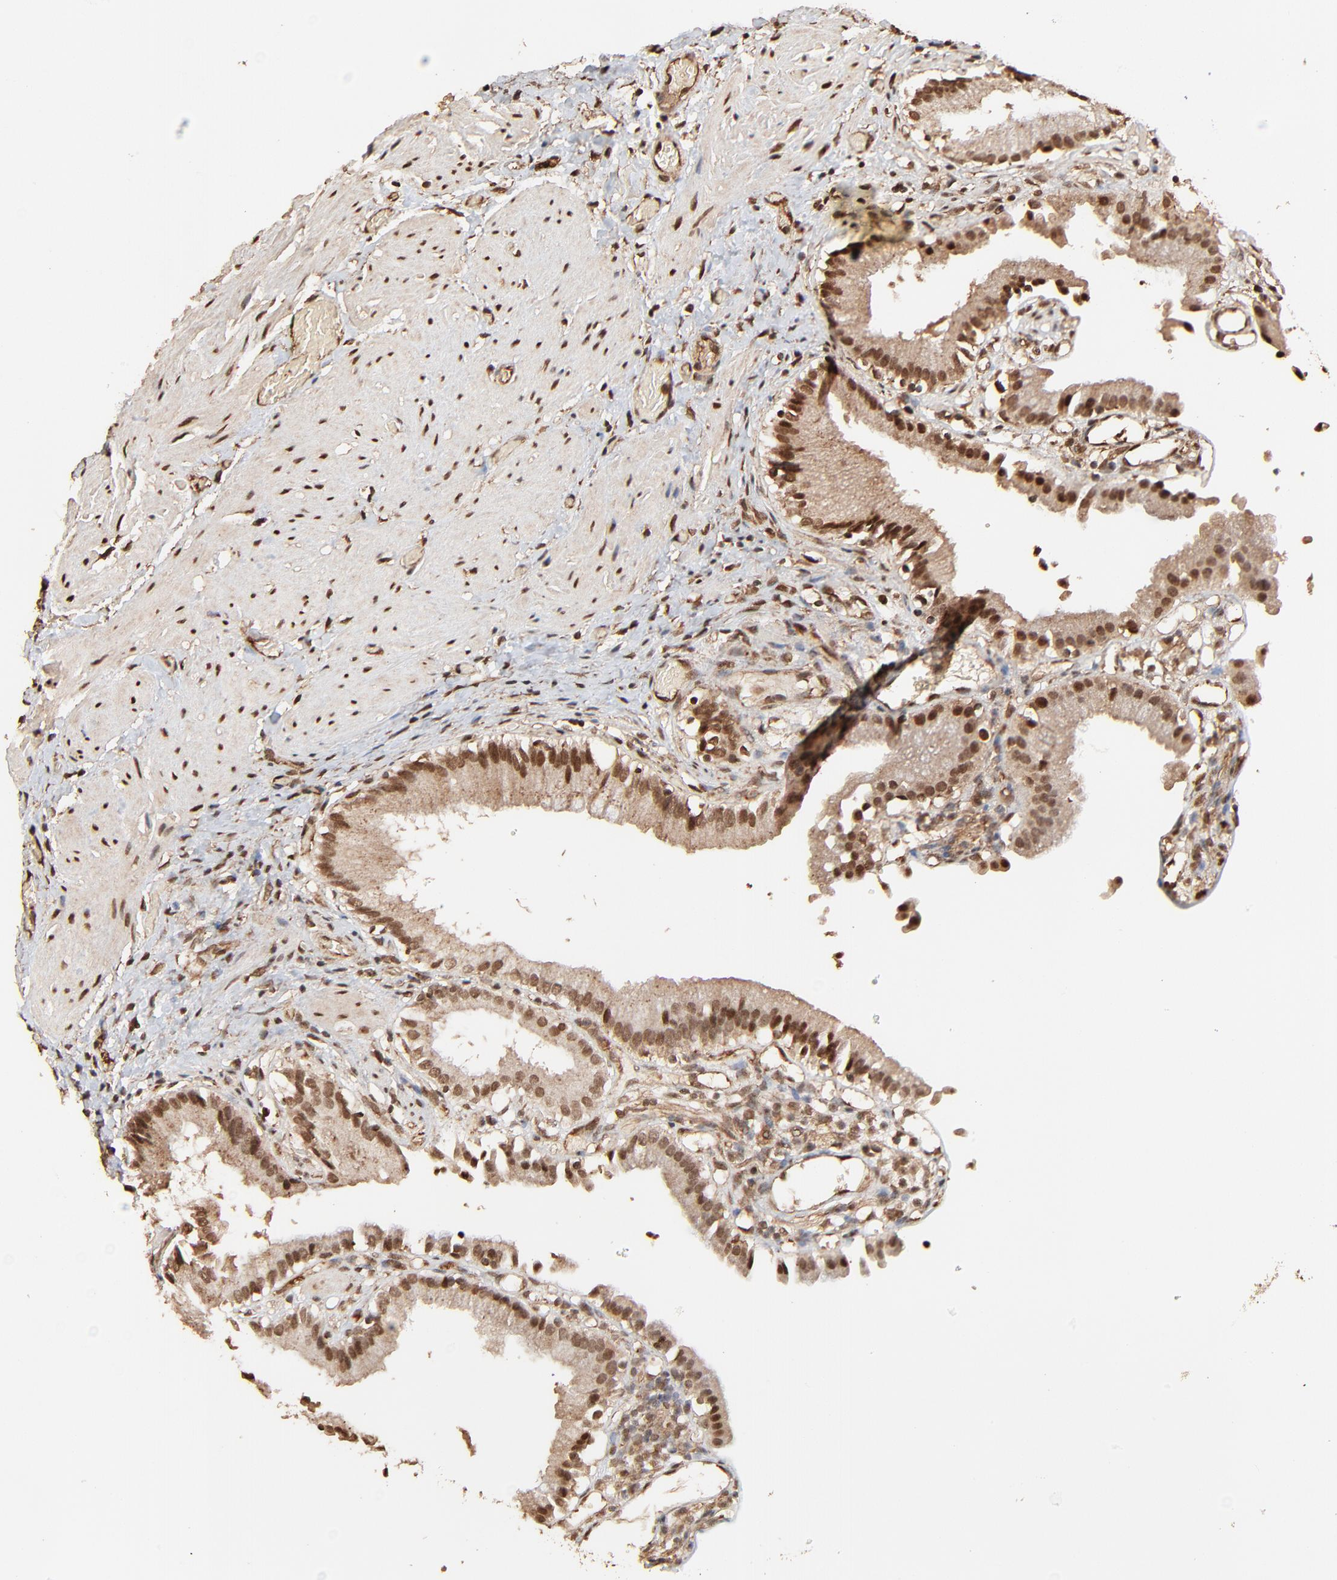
{"staining": {"intensity": "moderate", "quantity": ">75%", "location": "cytoplasmic/membranous,nuclear"}, "tissue": "gallbladder", "cell_type": "Glandular cells", "image_type": "normal", "snomed": [{"axis": "morphology", "description": "Normal tissue, NOS"}, {"axis": "topography", "description": "Gallbladder"}], "caption": "Gallbladder stained for a protein (brown) demonstrates moderate cytoplasmic/membranous,nuclear positive positivity in approximately >75% of glandular cells.", "gene": "FAM227A", "patient": {"sex": "male", "age": 65}}